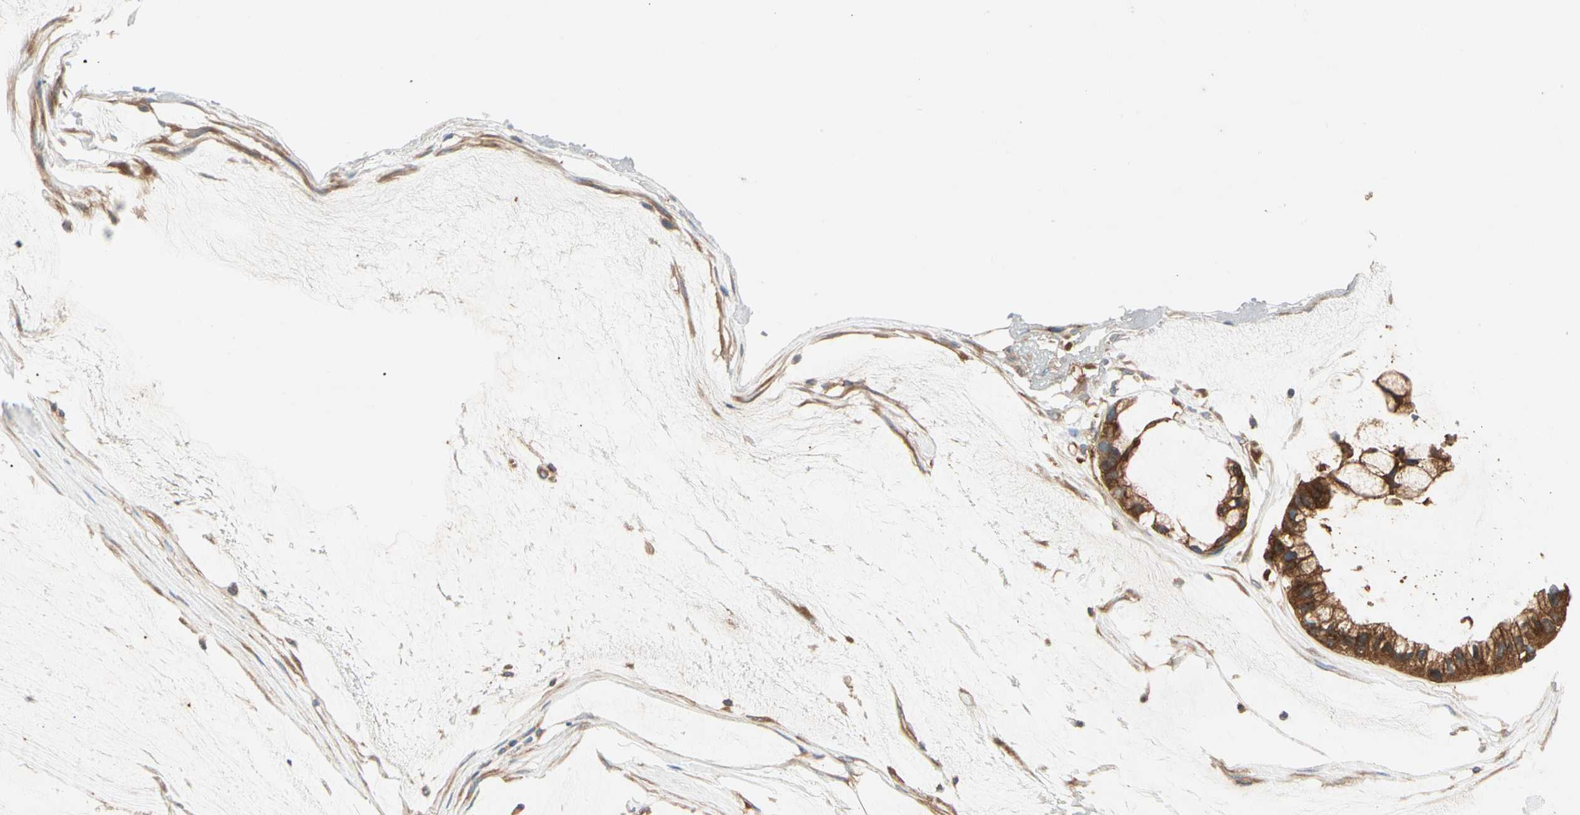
{"staining": {"intensity": "strong", "quantity": ">75%", "location": "cytoplasmic/membranous"}, "tissue": "ovarian cancer", "cell_type": "Tumor cells", "image_type": "cancer", "snomed": [{"axis": "morphology", "description": "Cystadenocarcinoma, mucinous, NOS"}, {"axis": "topography", "description": "Ovary"}], "caption": "Mucinous cystadenocarcinoma (ovarian) stained with IHC reveals strong cytoplasmic/membranous positivity in approximately >75% of tumor cells.", "gene": "ROCK2", "patient": {"sex": "female", "age": 39}}